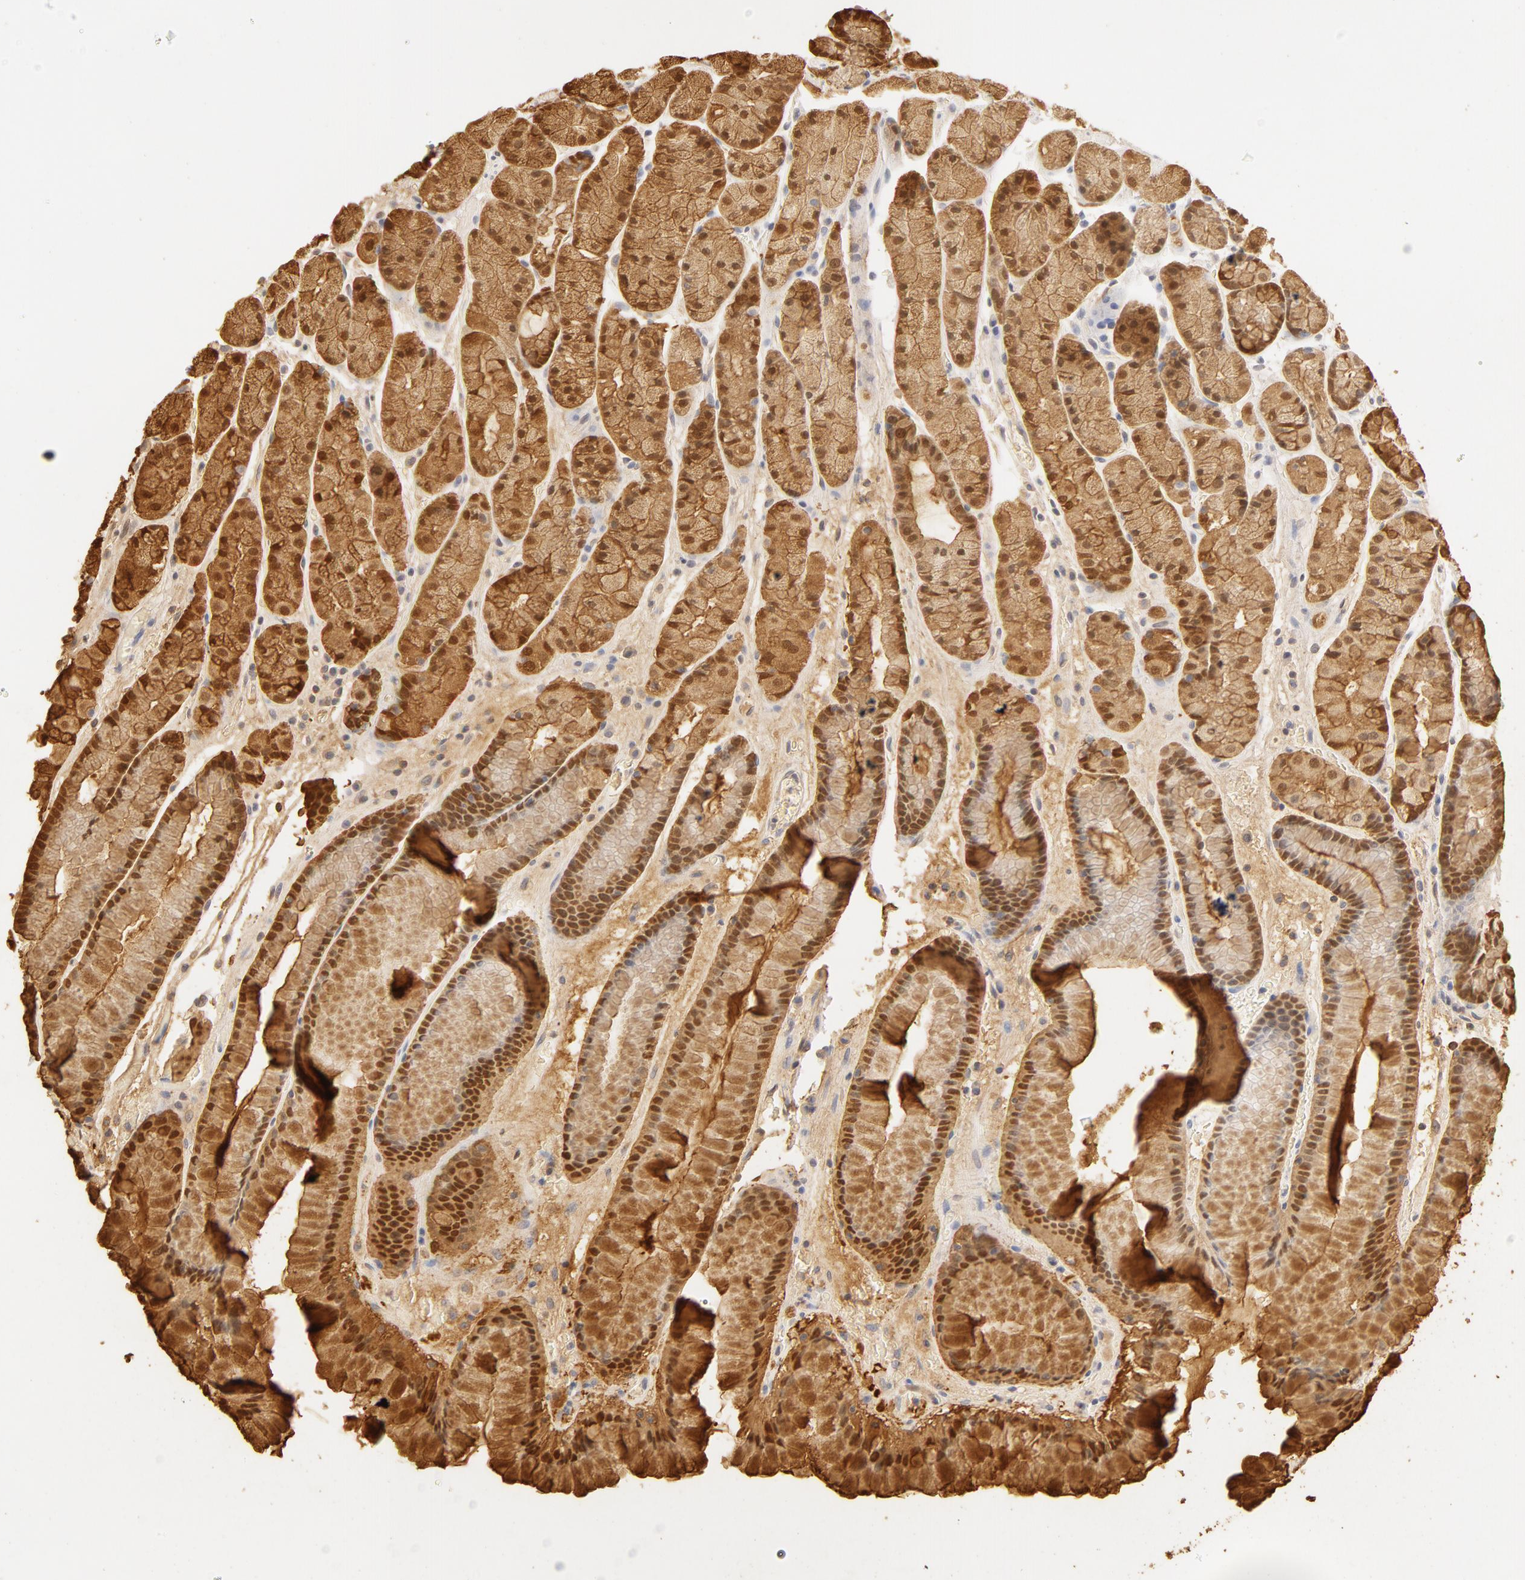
{"staining": {"intensity": "moderate", "quantity": ">75%", "location": "nuclear"}, "tissue": "stomach", "cell_type": "Glandular cells", "image_type": "normal", "snomed": [{"axis": "morphology", "description": "Normal tissue, NOS"}, {"axis": "topography", "description": "Stomach, upper"}], "caption": "Immunohistochemistry (IHC) staining of normal stomach, which exhibits medium levels of moderate nuclear expression in approximately >75% of glandular cells indicating moderate nuclear protein expression. The staining was performed using DAB (brown) for protein detection and nuclei were counterstained in hematoxylin (blue).", "gene": "CA2", "patient": {"sex": "male", "age": 72}}